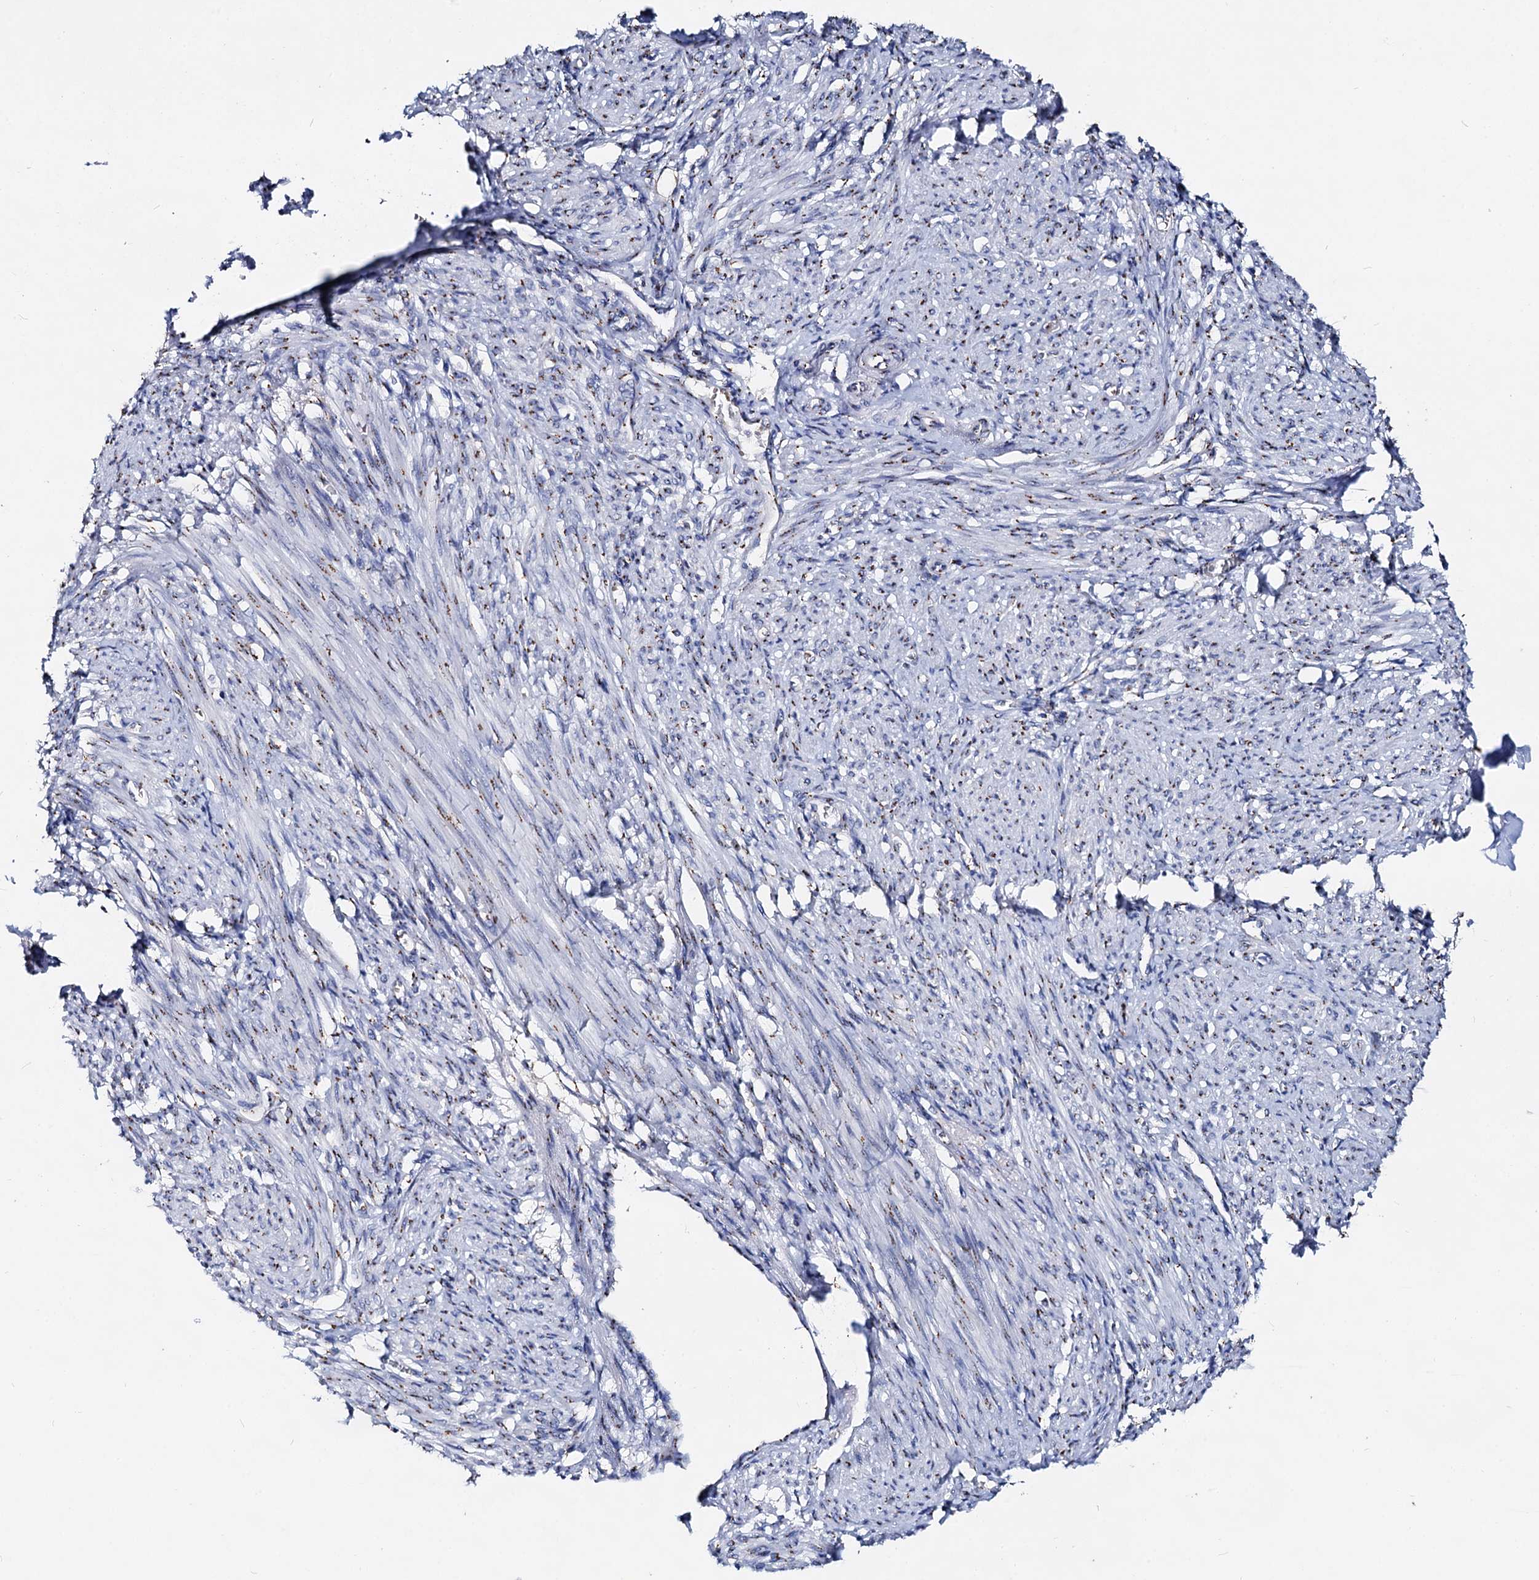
{"staining": {"intensity": "moderate", "quantity": "<25%", "location": "cytoplasmic/membranous"}, "tissue": "smooth muscle", "cell_type": "Smooth muscle cells", "image_type": "normal", "snomed": [{"axis": "morphology", "description": "Normal tissue, NOS"}, {"axis": "topography", "description": "Smooth muscle"}], "caption": "Smooth muscle stained with DAB (3,3'-diaminobenzidine) immunohistochemistry demonstrates low levels of moderate cytoplasmic/membranous expression in about <25% of smooth muscle cells.", "gene": "TM9SF3", "patient": {"sex": "female", "age": 39}}